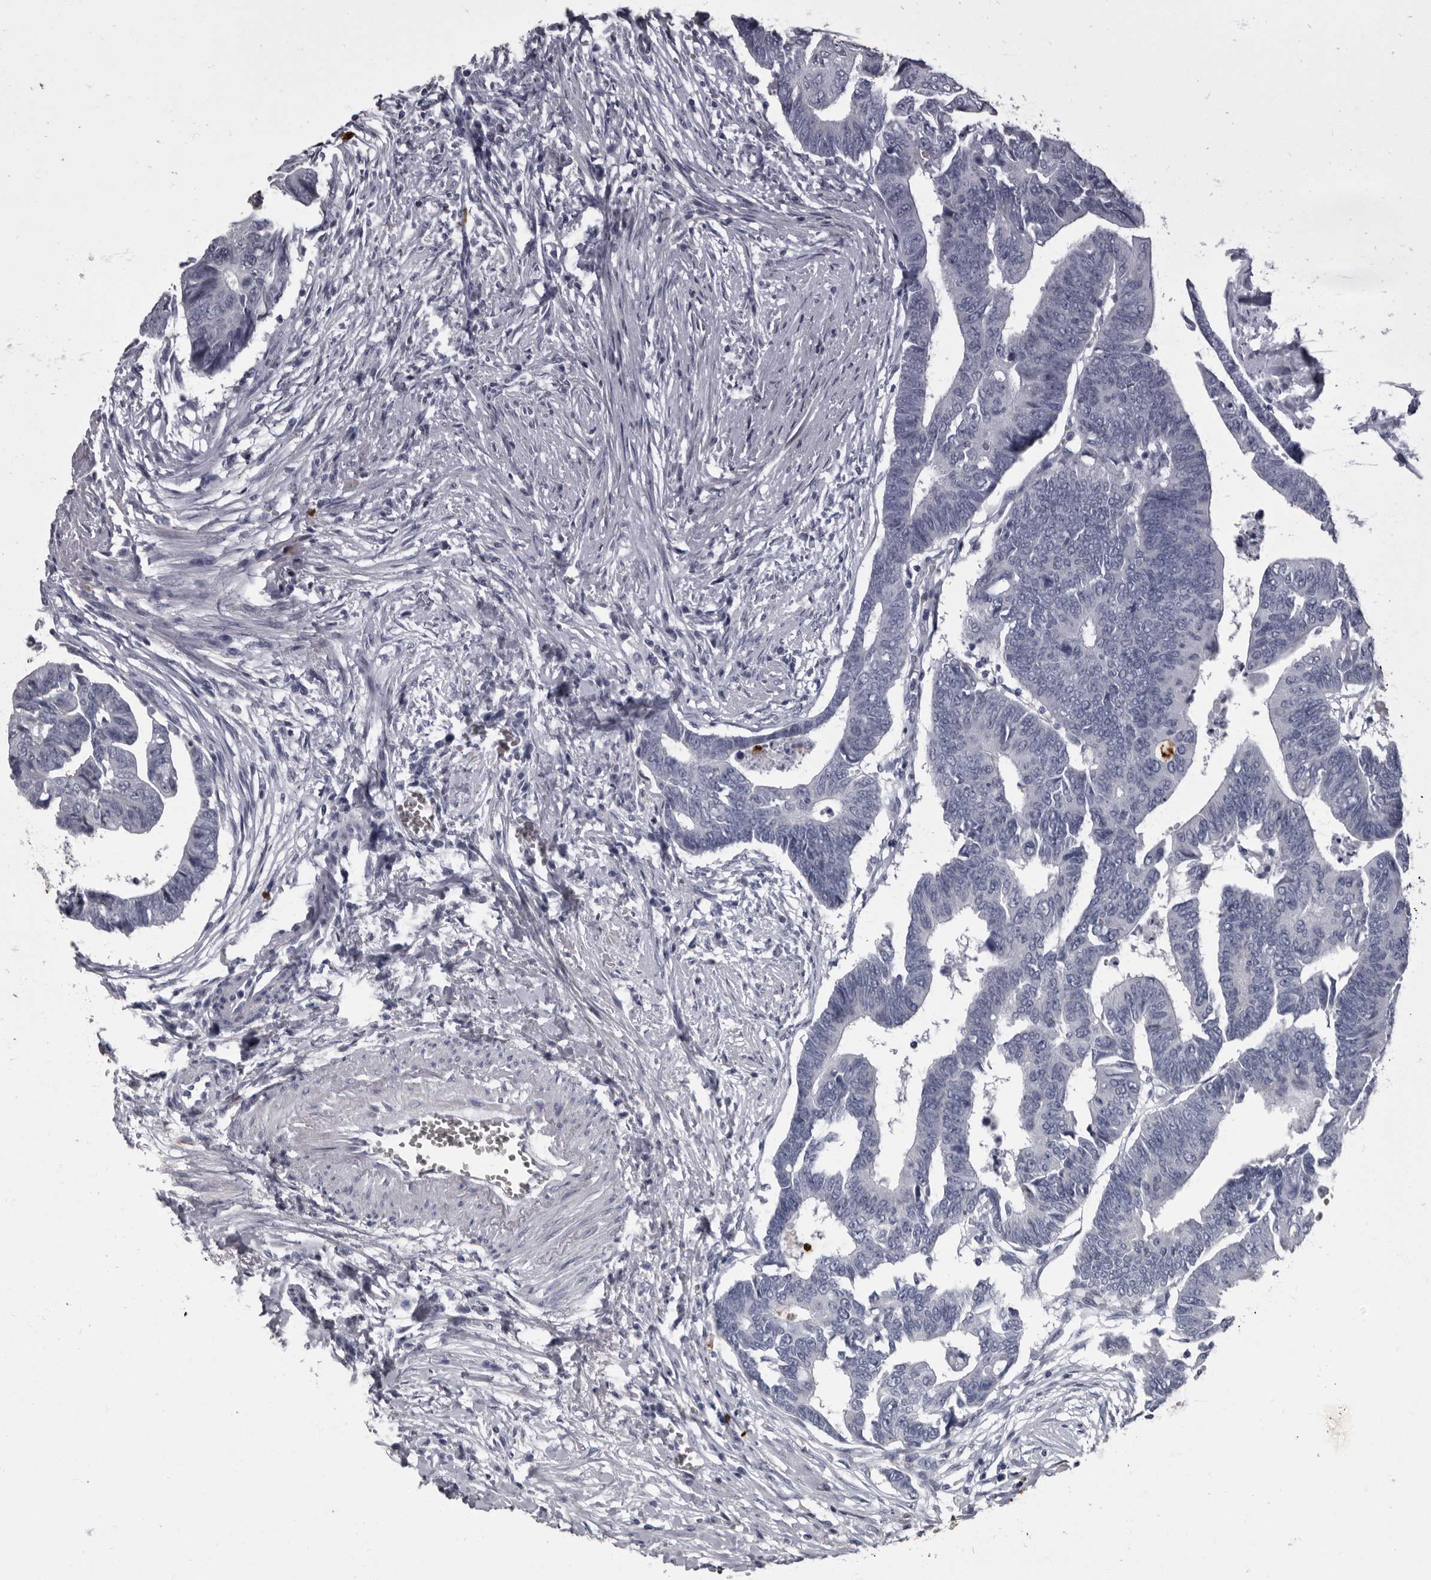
{"staining": {"intensity": "negative", "quantity": "none", "location": "none"}, "tissue": "colorectal cancer", "cell_type": "Tumor cells", "image_type": "cancer", "snomed": [{"axis": "morphology", "description": "Adenocarcinoma, NOS"}, {"axis": "topography", "description": "Rectum"}], "caption": "IHC histopathology image of neoplastic tissue: colorectal adenocarcinoma stained with DAB displays no significant protein staining in tumor cells. The staining was performed using DAB to visualize the protein expression in brown, while the nuclei were stained in blue with hematoxylin (Magnification: 20x).", "gene": "TPD52L1", "patient": {"sex": "female", "age": 65}}